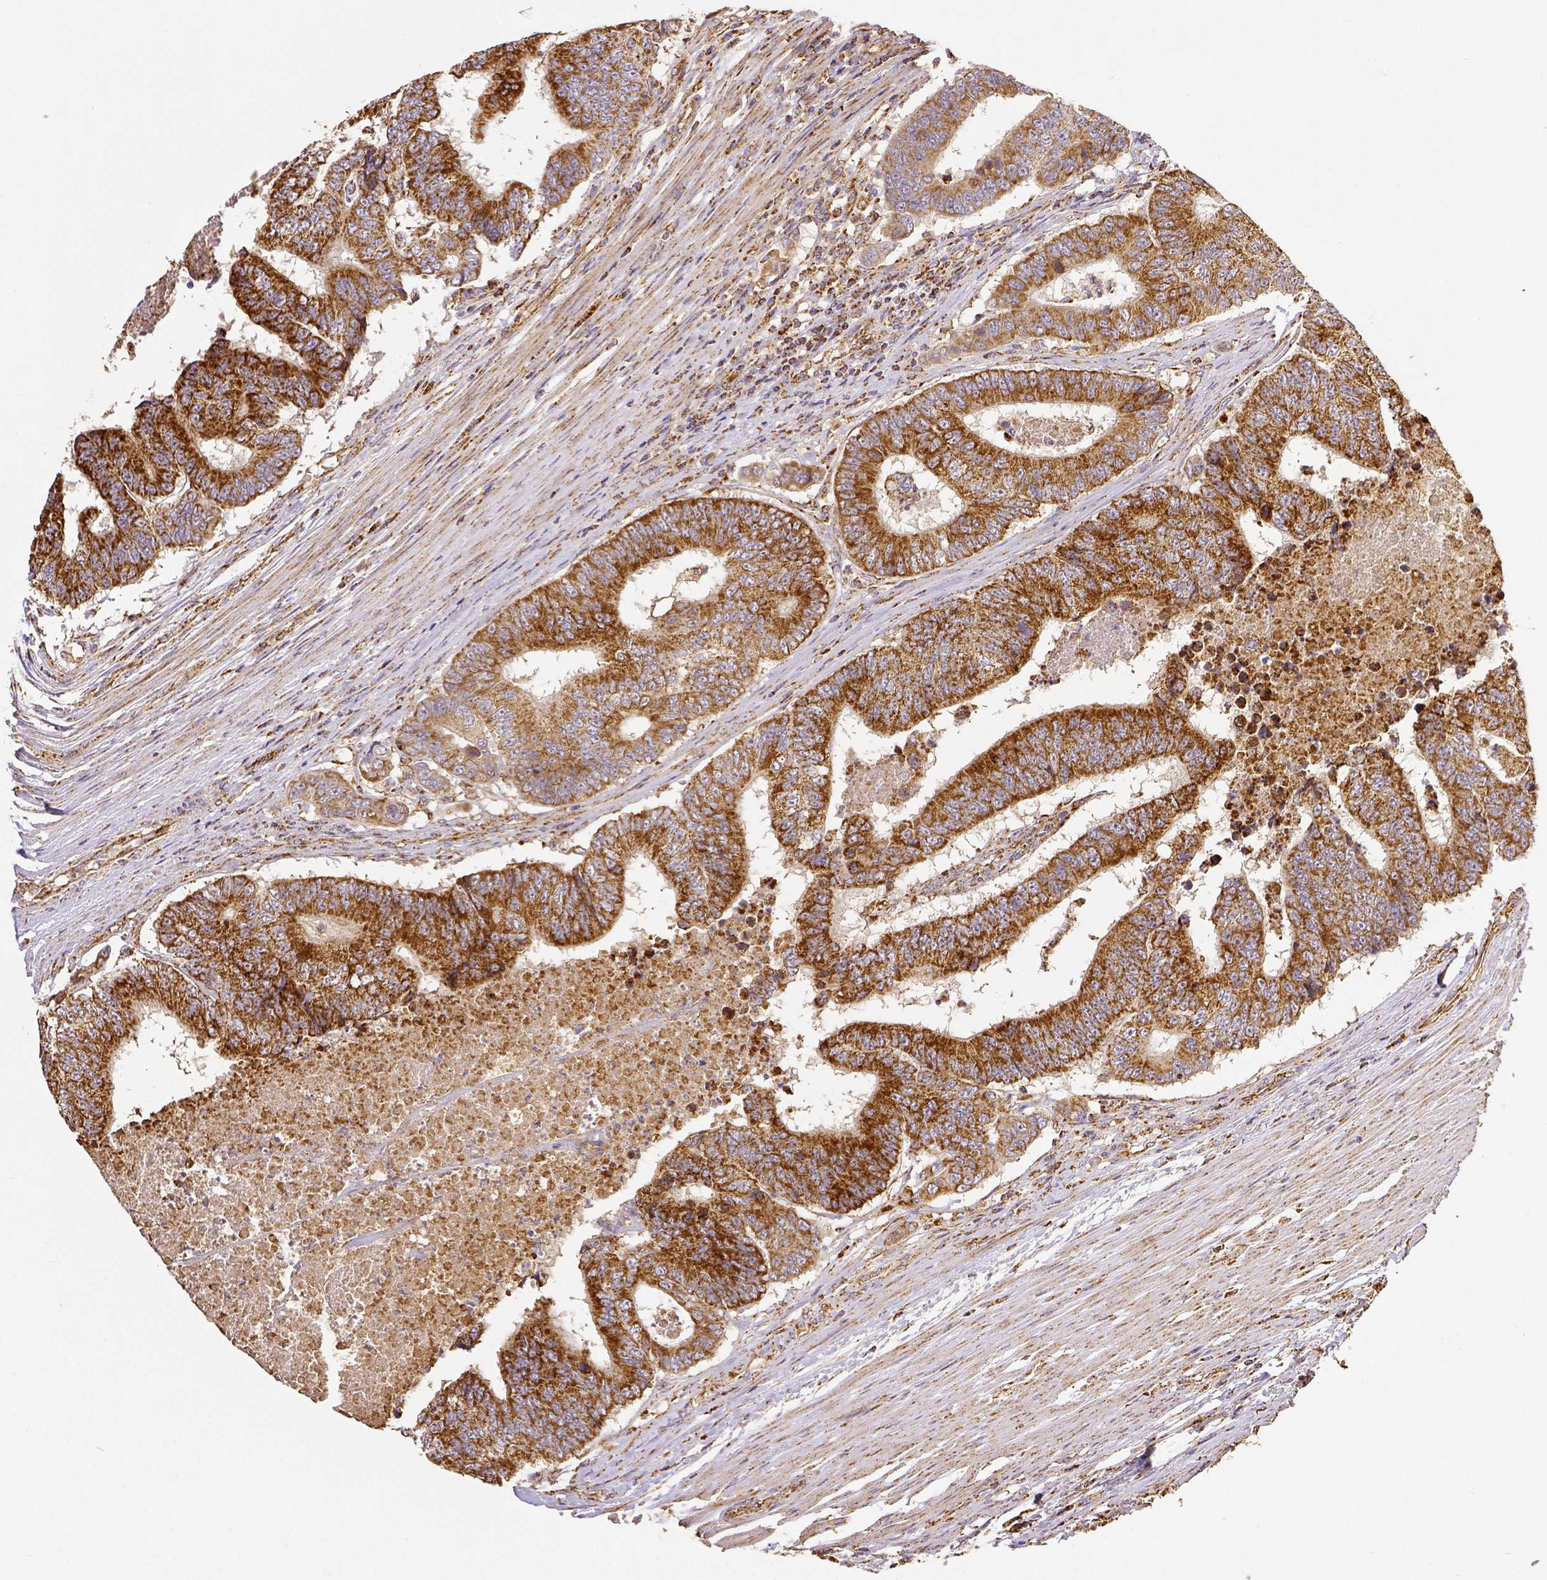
{"staining": {"intensity": "strong", "quantity": ">75%", "location": "cytoplasmic/membranous"}, "tissue": "colorectal cancer", "cell_type": "Tumor cells", "image_type": "cancer", "snomed": [{"axis": "morphology", "description": "Adenocarcinoma, NOS"}, {"axis": "topography", "description": "Colon"}], "caption": "A high-resolution photomicrograph shows immunohistochemistry staining of colorectal adenocarcinoma, which demonstrates strong cytoplasmic/membranous staining in approximately >75% of tumor cells. Immunohistochemistry (ihc) stains the protein in brown and the nuclei are stained blue.", "gene": "SDHB", "patient": {"sex": "female", "age": 48}}